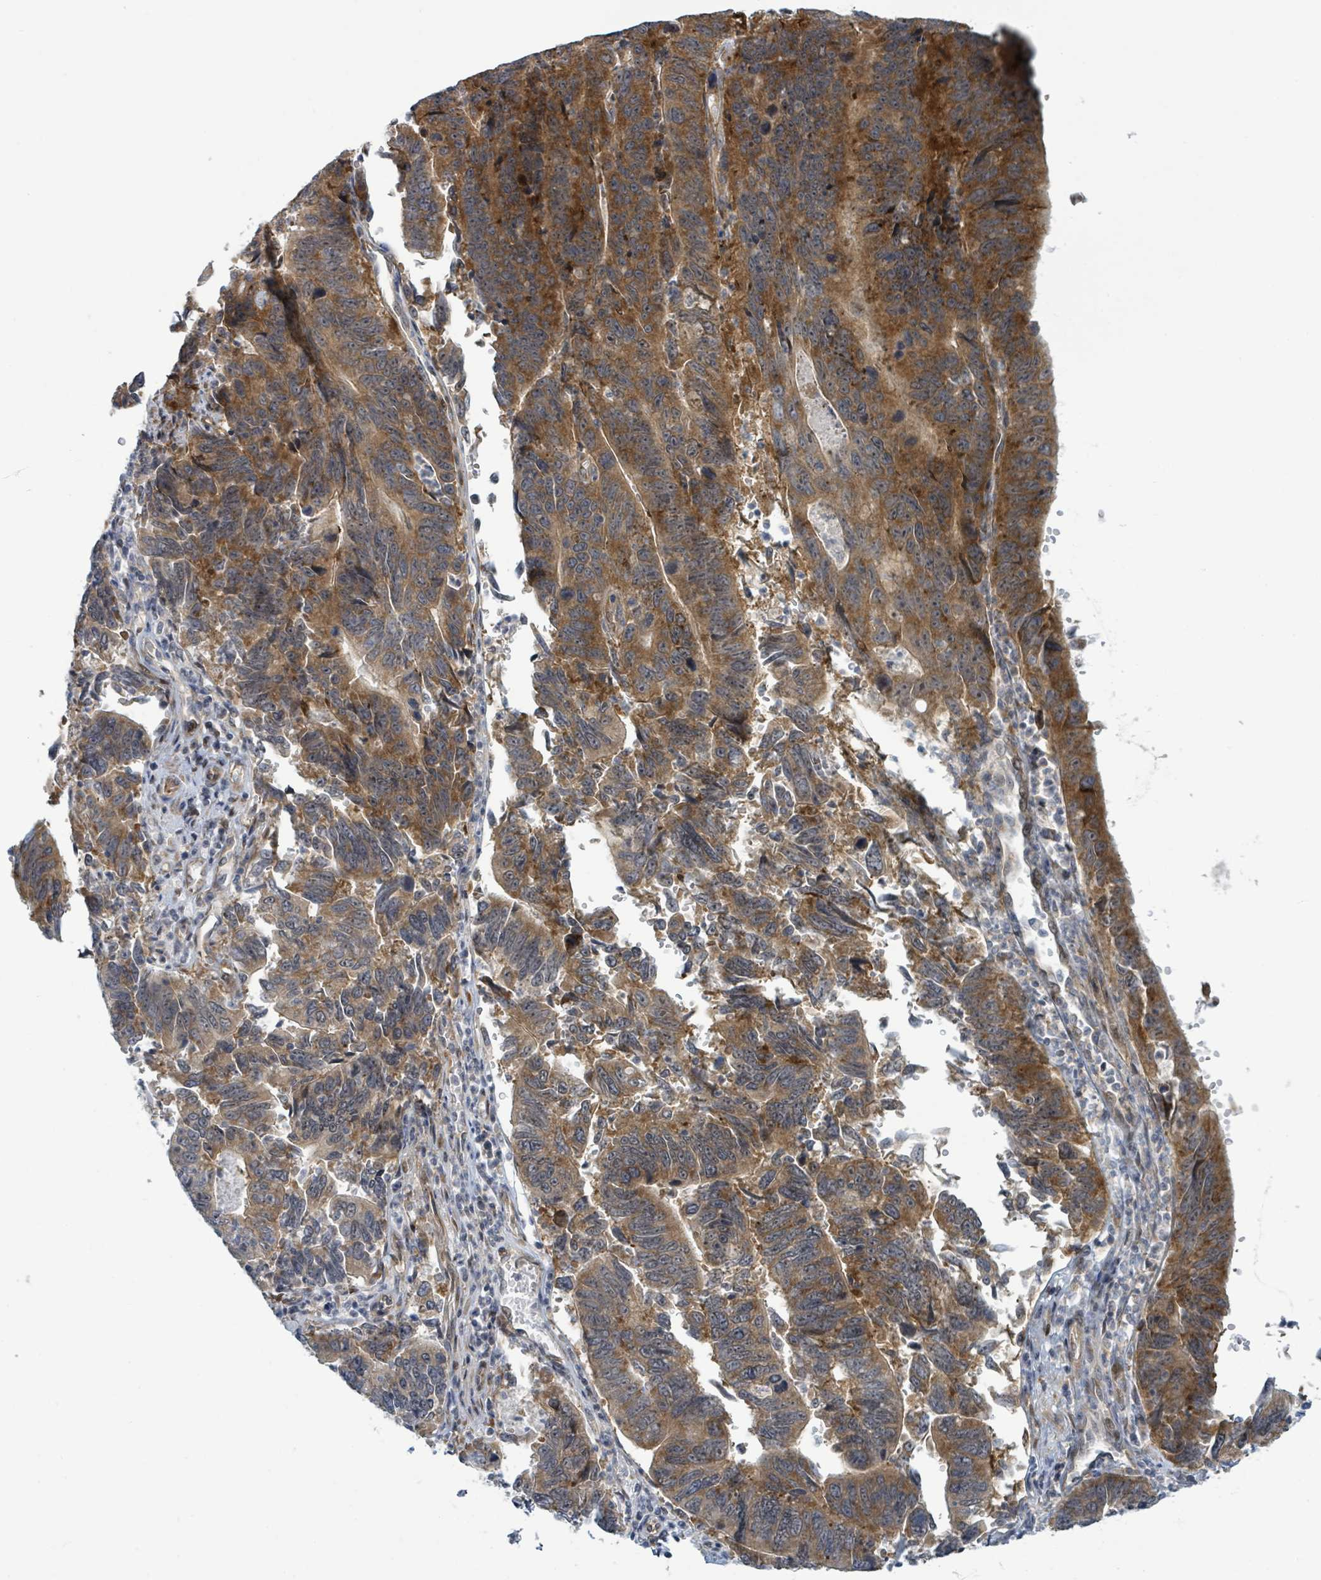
{"staining": {"intensity": "moderate", "quantity": ">75%", "location": "cytoplasmic/membranous"}, "tissue": "stomach cancer", "cell_type": "Tumor cells", "image_type": "cancer", "snomed": [{"axis": "morphology", "description": "Adenocarcinoma, NOS"}, {"axis": "topography", "description": "Stomach"}], "caption": "This histopathology image displays immunohistochemistry staining of adenocarcinoma (stomach), with medium moderate cytoplasmic/membranous positivity in about >75% of tumor cells.", "gene": "RPL32", "patient": {"sex": "male", "age": 59}}